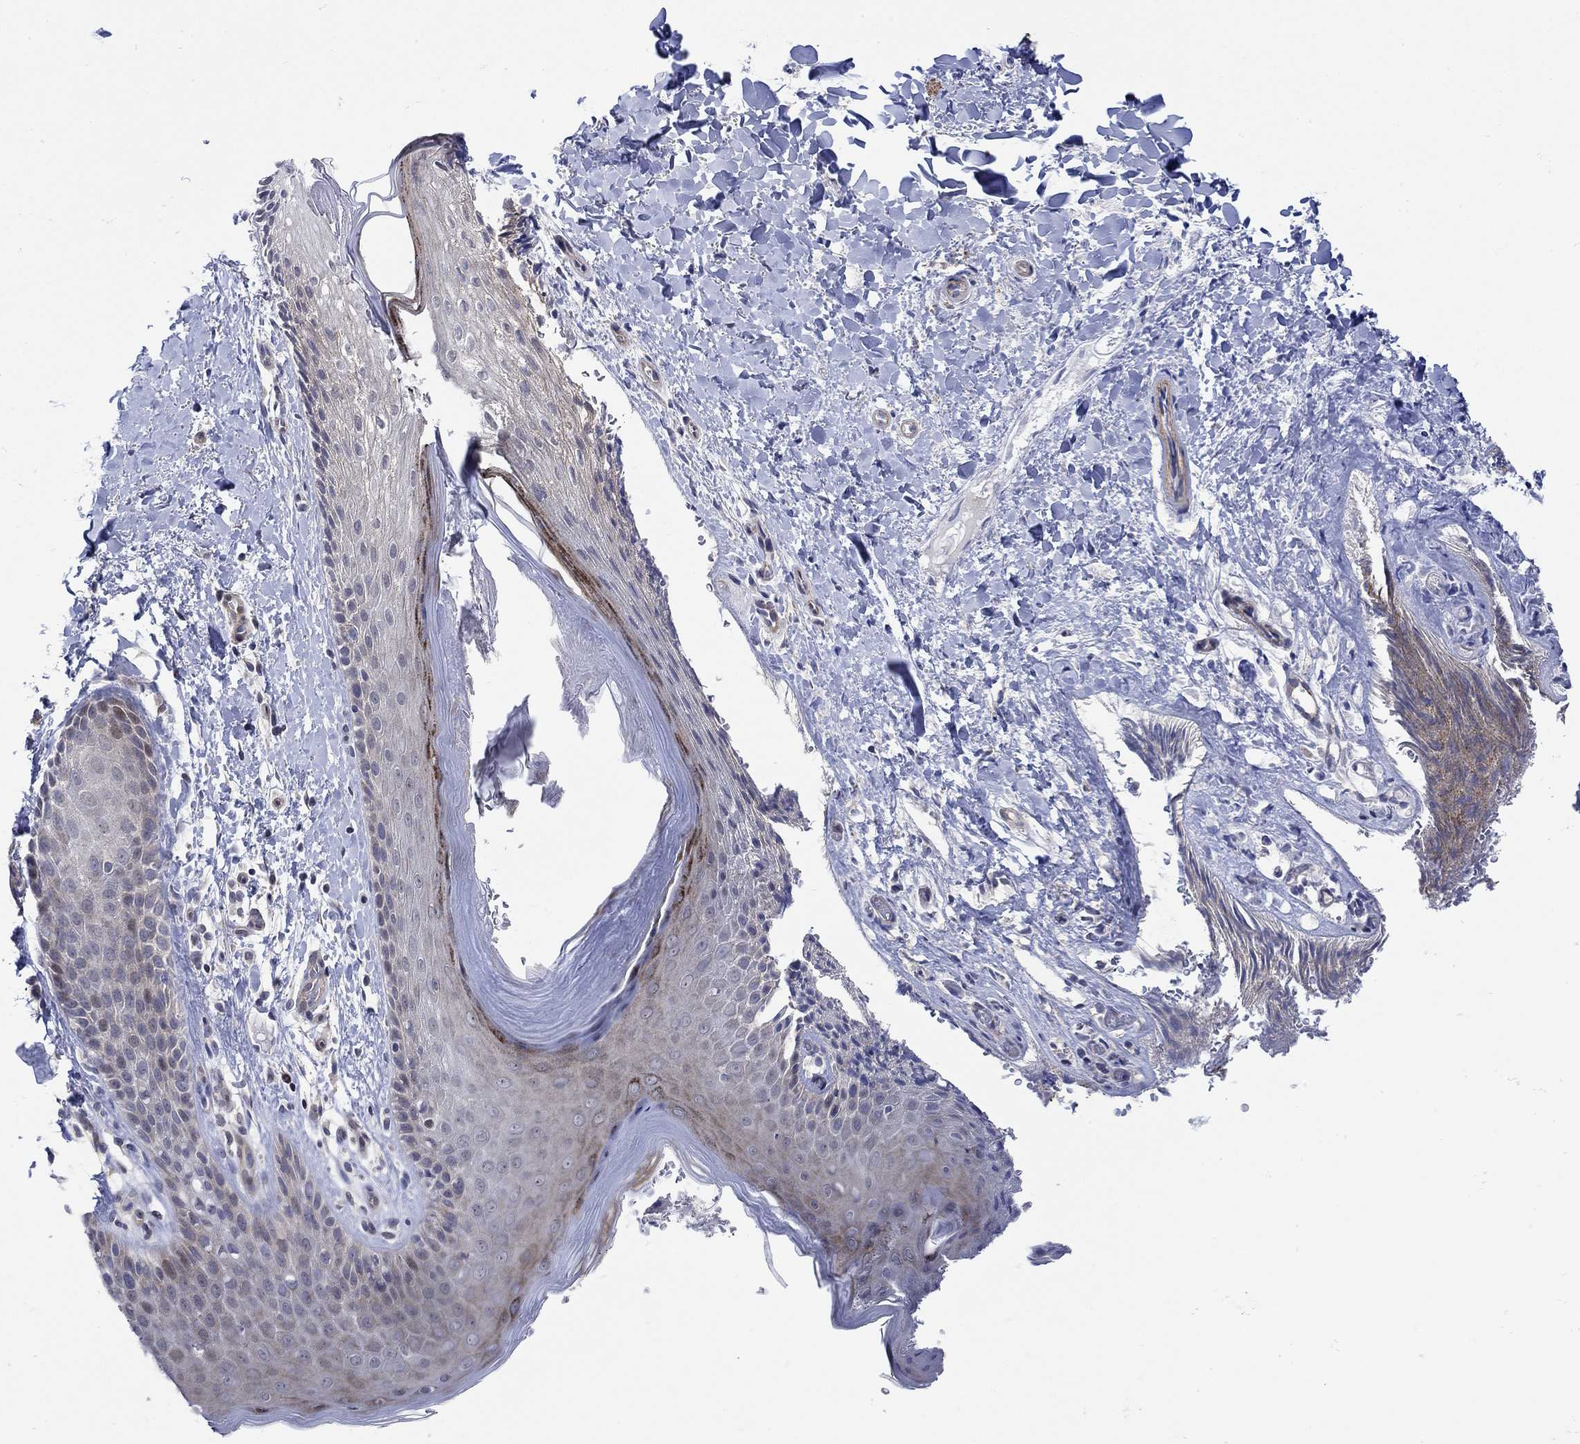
{"staining": {"intensity": "weak", "quantity": "<25%", "location": "cytoplasmic/membranous"}, "tissue": "skin", "cell_type": "Epidermal cells", "image_type": "normal", "snomed": [{"axis": "morphology", "description": "Normal tissue, NOS"}, {"axis": "topography", "description": "Anal"}], "caption": "A high-resolution histopathology image shows immunohistochemistry (IHC) staining of unremarkable skin, which exhibits no significant staining in epidermal cells.", "gene": "SCN7A", "patient": {"sex": "male", "age": 36}}